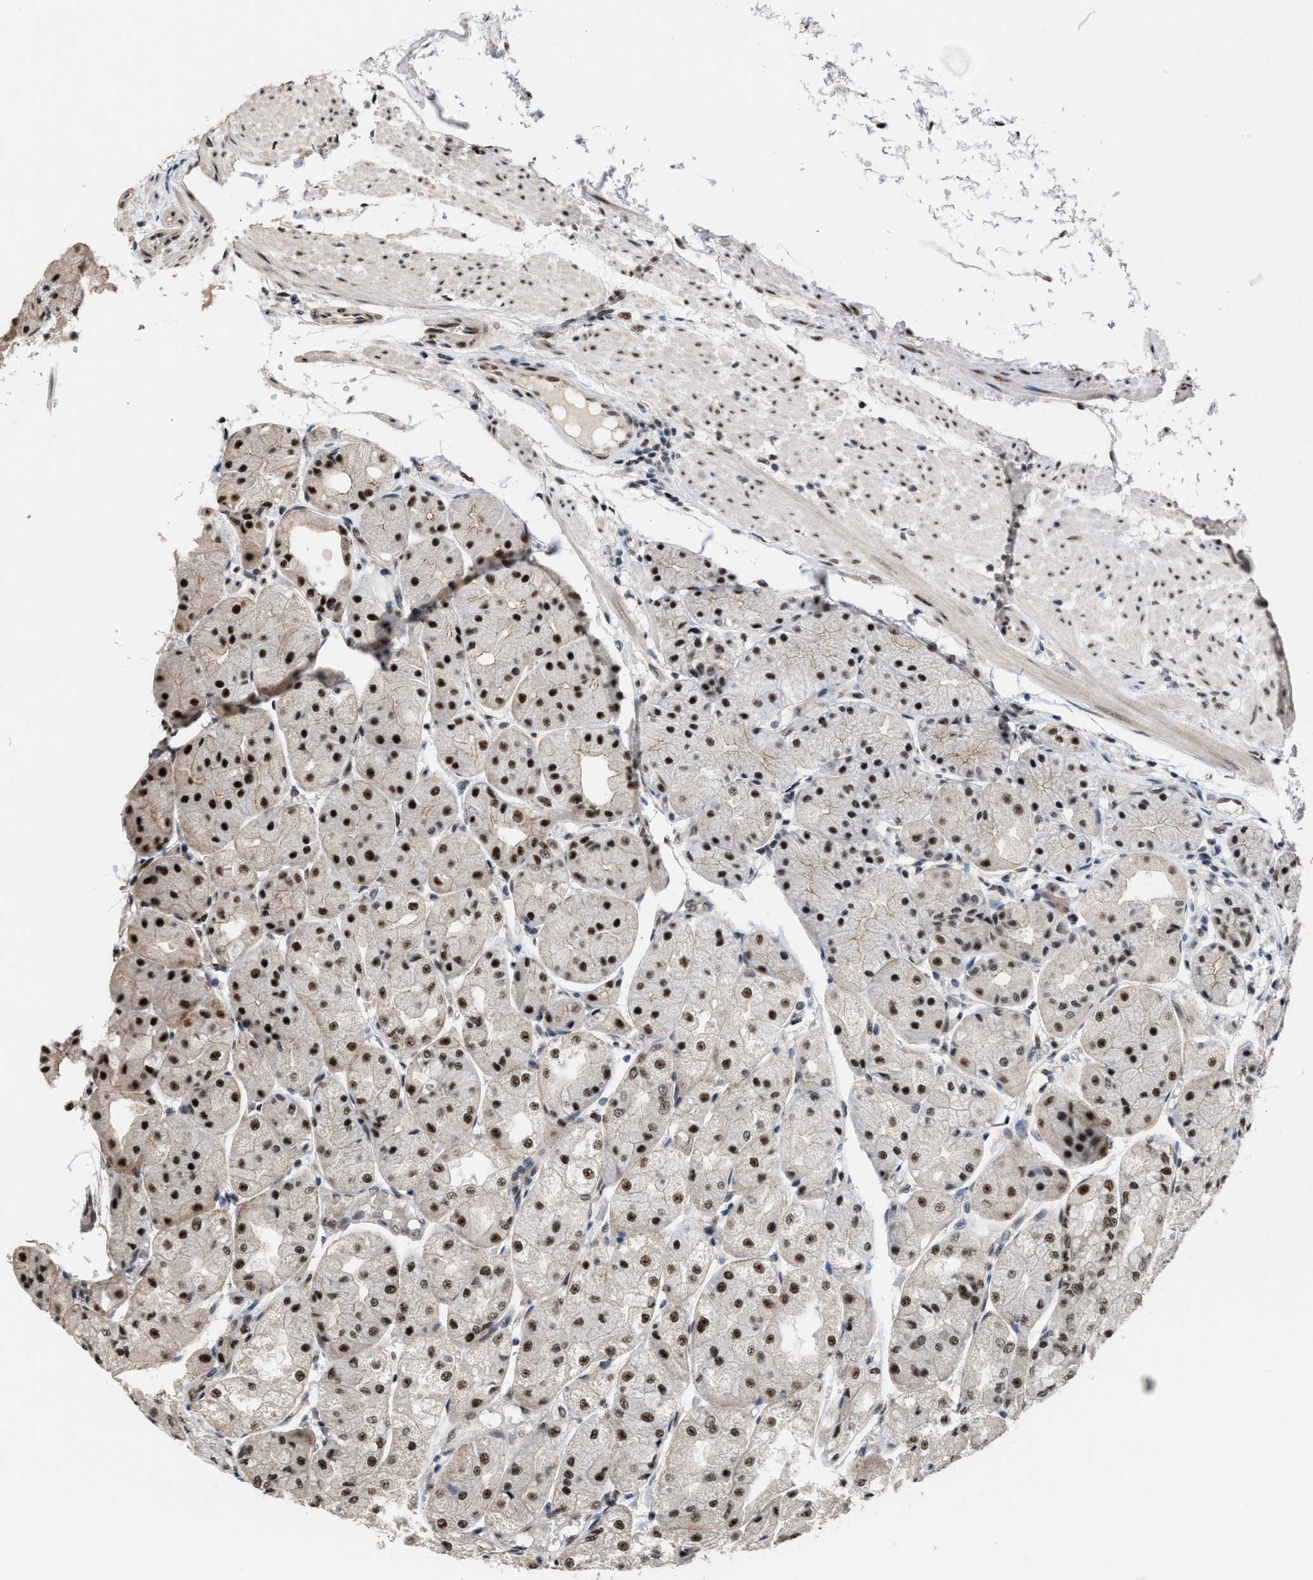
{"staining": {"intensity": "strong", "quantity": ">75%", "location": "nuclear"}, "tissue": "stomach", "cell_type": "Glandular cells", "image_type": "normal", "snomed": [{"axis": "morphology", "description": "Normal tissue, NOS"}, {"axis": "topography", "description": "Stomach, upper"}], "caption": "Immunohistochemical staining of normal human stomach demonstrates >75% levels of strong nuclear protein positivity in about >75% of glandular cells. (IHC, brightfield microscopy, high magnification).", "gene": "EIF4A3", "patient": {"sex": "male", "age": 72}}